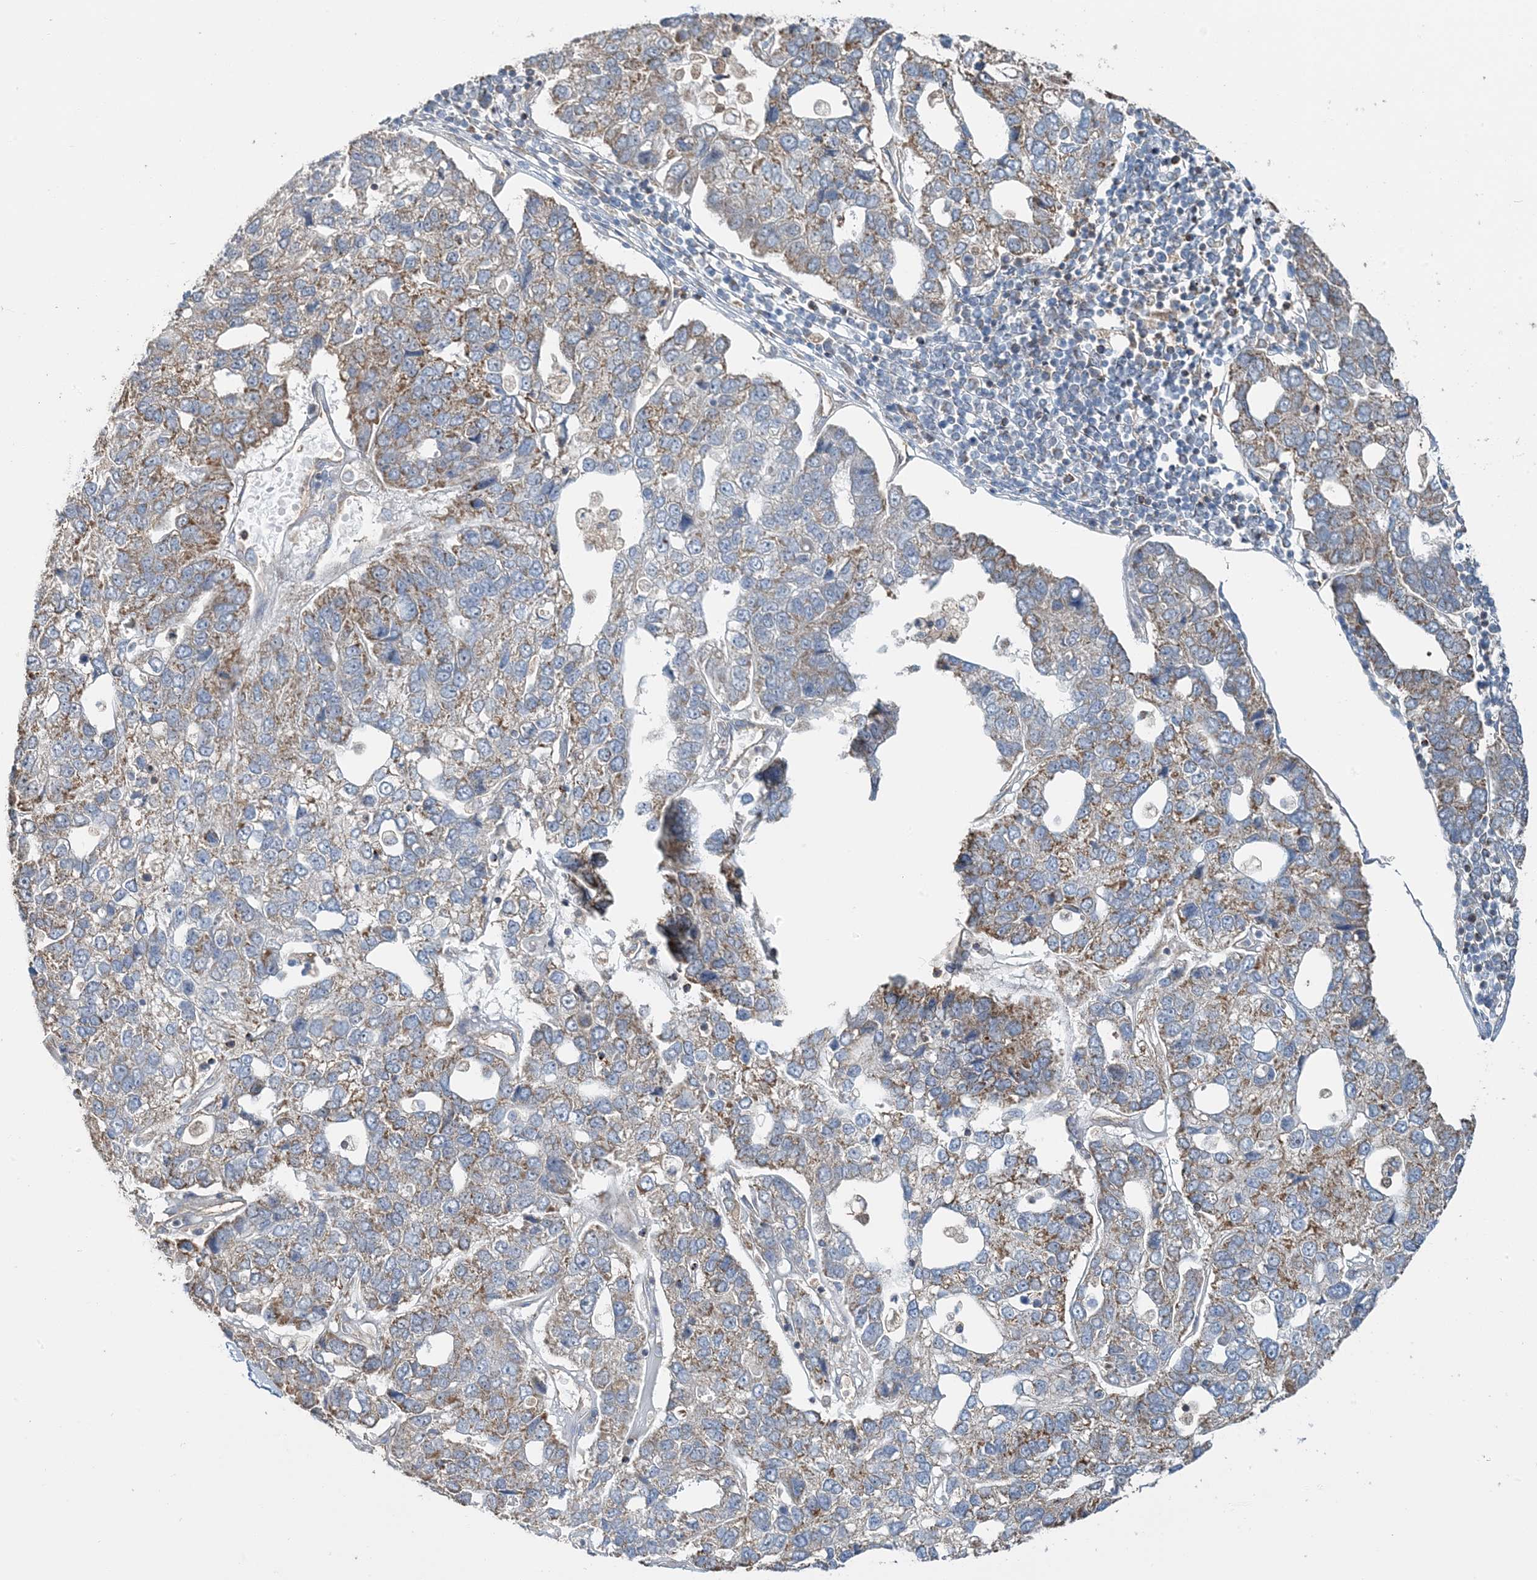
{"staining": {"intensity": "moderate", "quantity": "25%-75%", "location": "cytoplasmic/membranous"}, "tissue": "pancreatic cancer", "cell_type": "Tumor cells", "image_type": "cancer", "snomed": [{"axis": "morphology", "description": "Adenocarcinoma, NOS"}, {"axis": "topography", "description": "Pancreas"}], "caption": "IHC of human adenocarcinoma (pancreatic) reveals medium levels of moderate cytoplasmic/membranous positivity in about 25%-75% of tumor cells.", "gene": "TMLHE", "patient": {"sex": "female", "age": 61}}